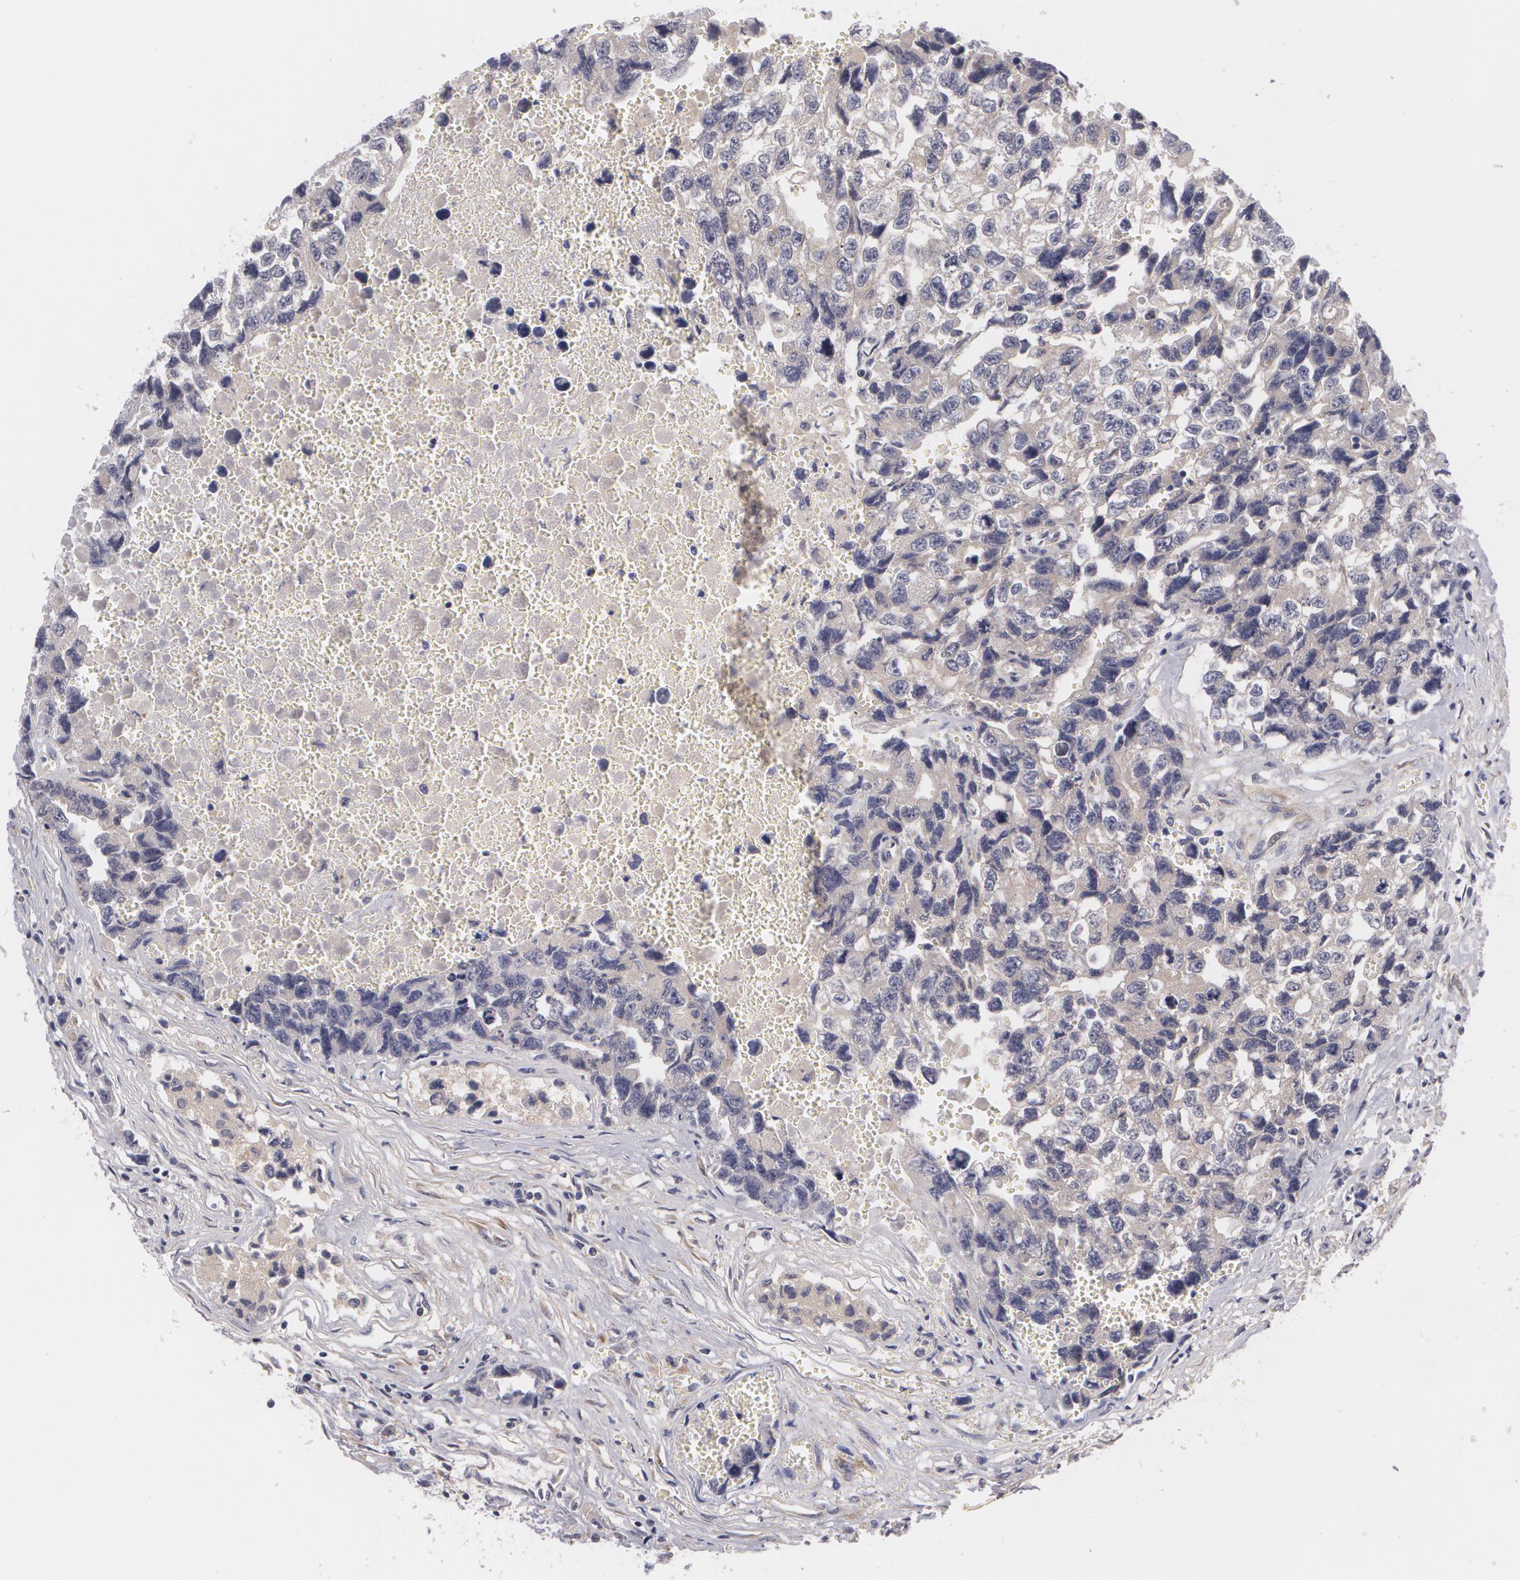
{"staining": {"intensity": "weak", "quantity": "25%-75%", "location": "cytoplasmic/membranous"}, "tissue": "testis cancer", "cell_type": "Tumor cells", "image_type": "cancer", "snomed": [{"axis": "morphology", "description": "Carcinoma, Embryonal, NOS"}, {"axis": "topography", "description": "Testis"}], "caption": "Brown immunohistochemical staining in testis cancer (embryonal carcinoma) shows weak cytoplasmic/membranous staining in approximately 25%-75% of tumor cells.", "gene": "CASK", "patient": {"sex": "male", "age": 31}}